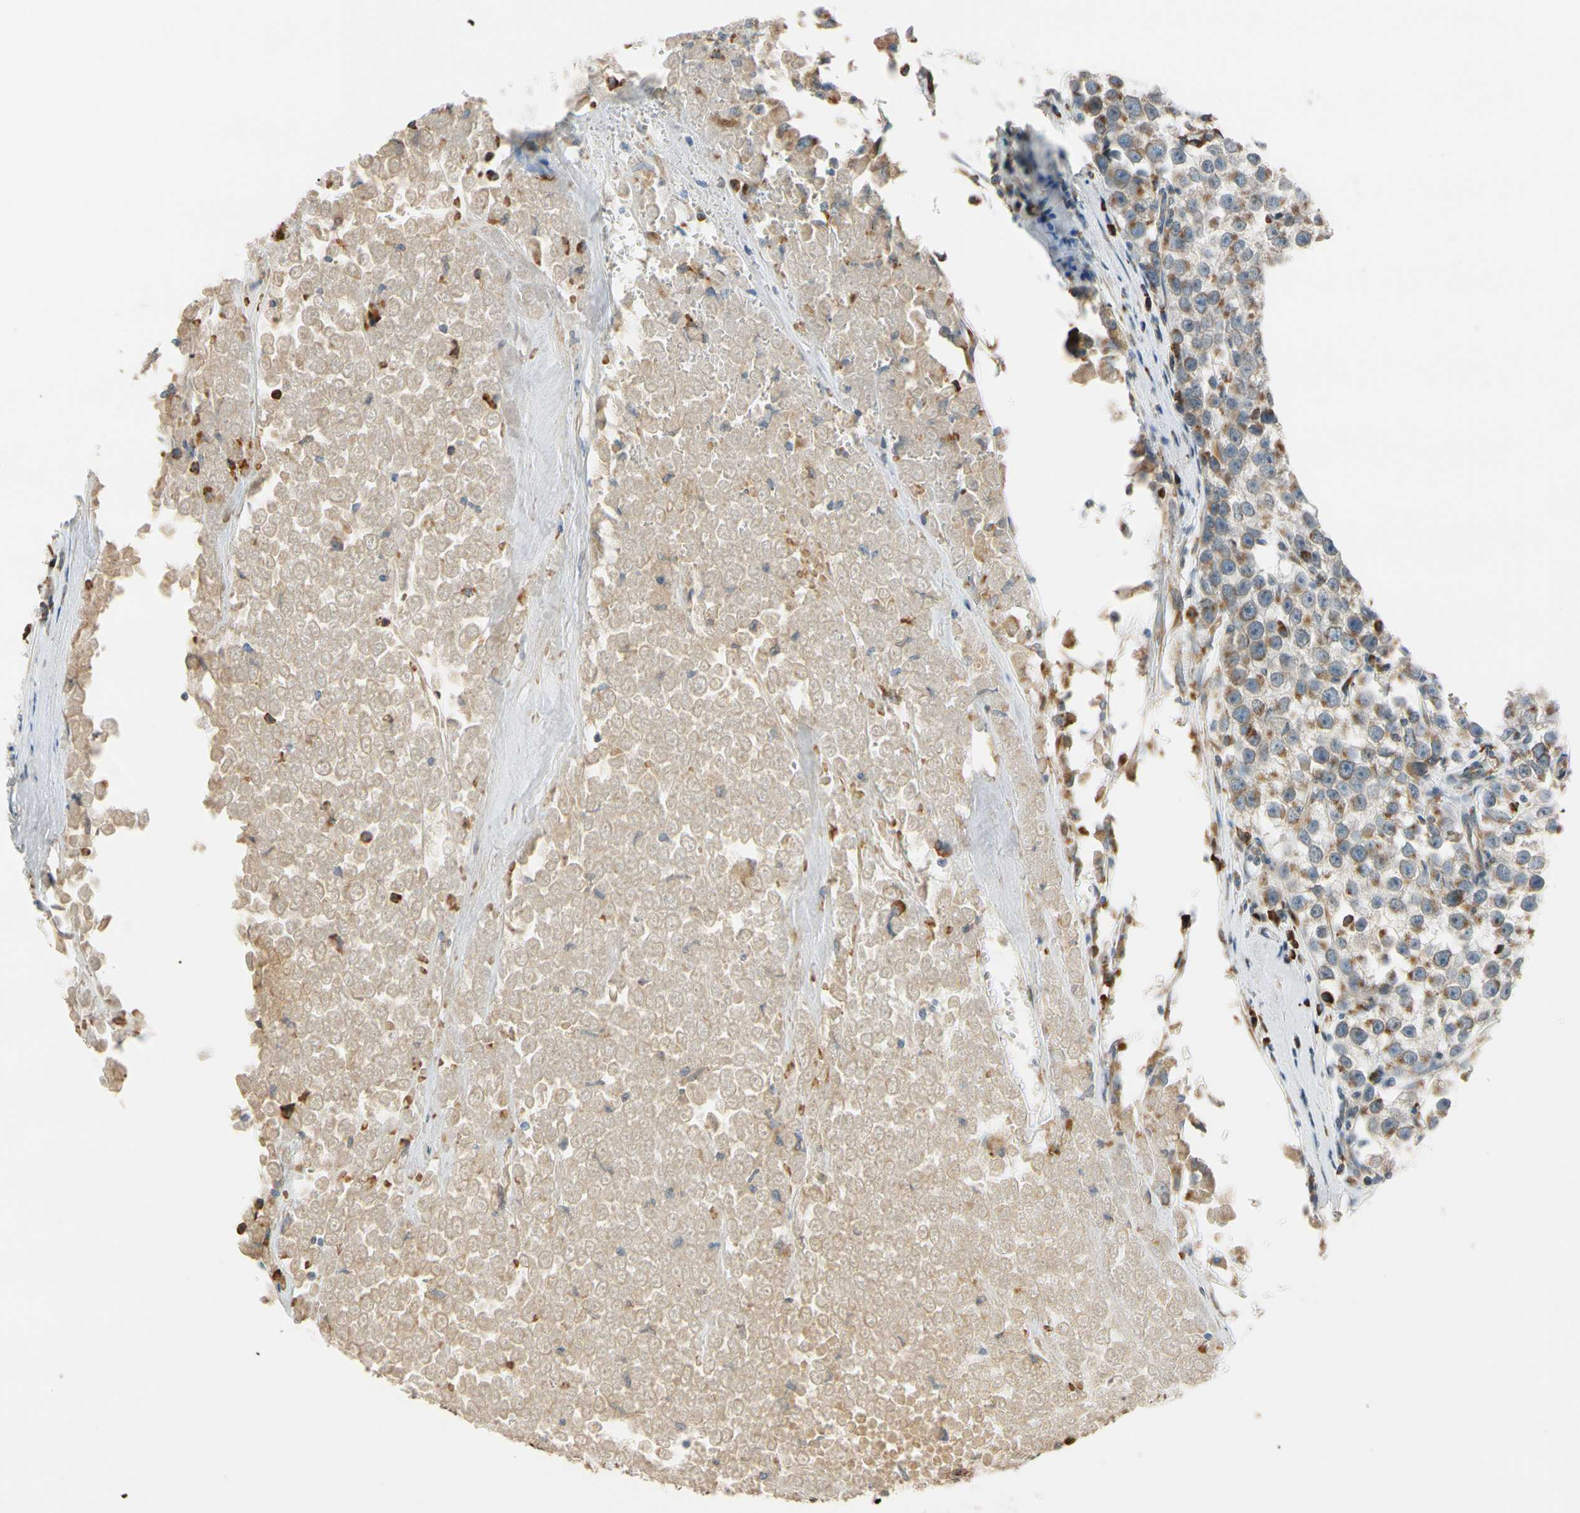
{"staining": {"intensity": "weak", "quantity": ">75%", "location": "cytoplasmic/membranous"}, "tissue": "testis cancer", "cell_type": "Tumor cells", "image_type": "cancer", "snomed": [{"axis": "morphology", "description": "Seminoma, NOS"}, {"axis": "morphology", "description": "Carcinoma, Embryonal, NOS"}, {"axis": "topography", "description": "Testis"}], "caption": "IHC (DAB) staining of testis cancer reveals weak cytoplasmic/membranous protein staining in approximately >75% of tumor cells.", "gene": "RPN2", "patient": {"sex": "male", "age": 52}}